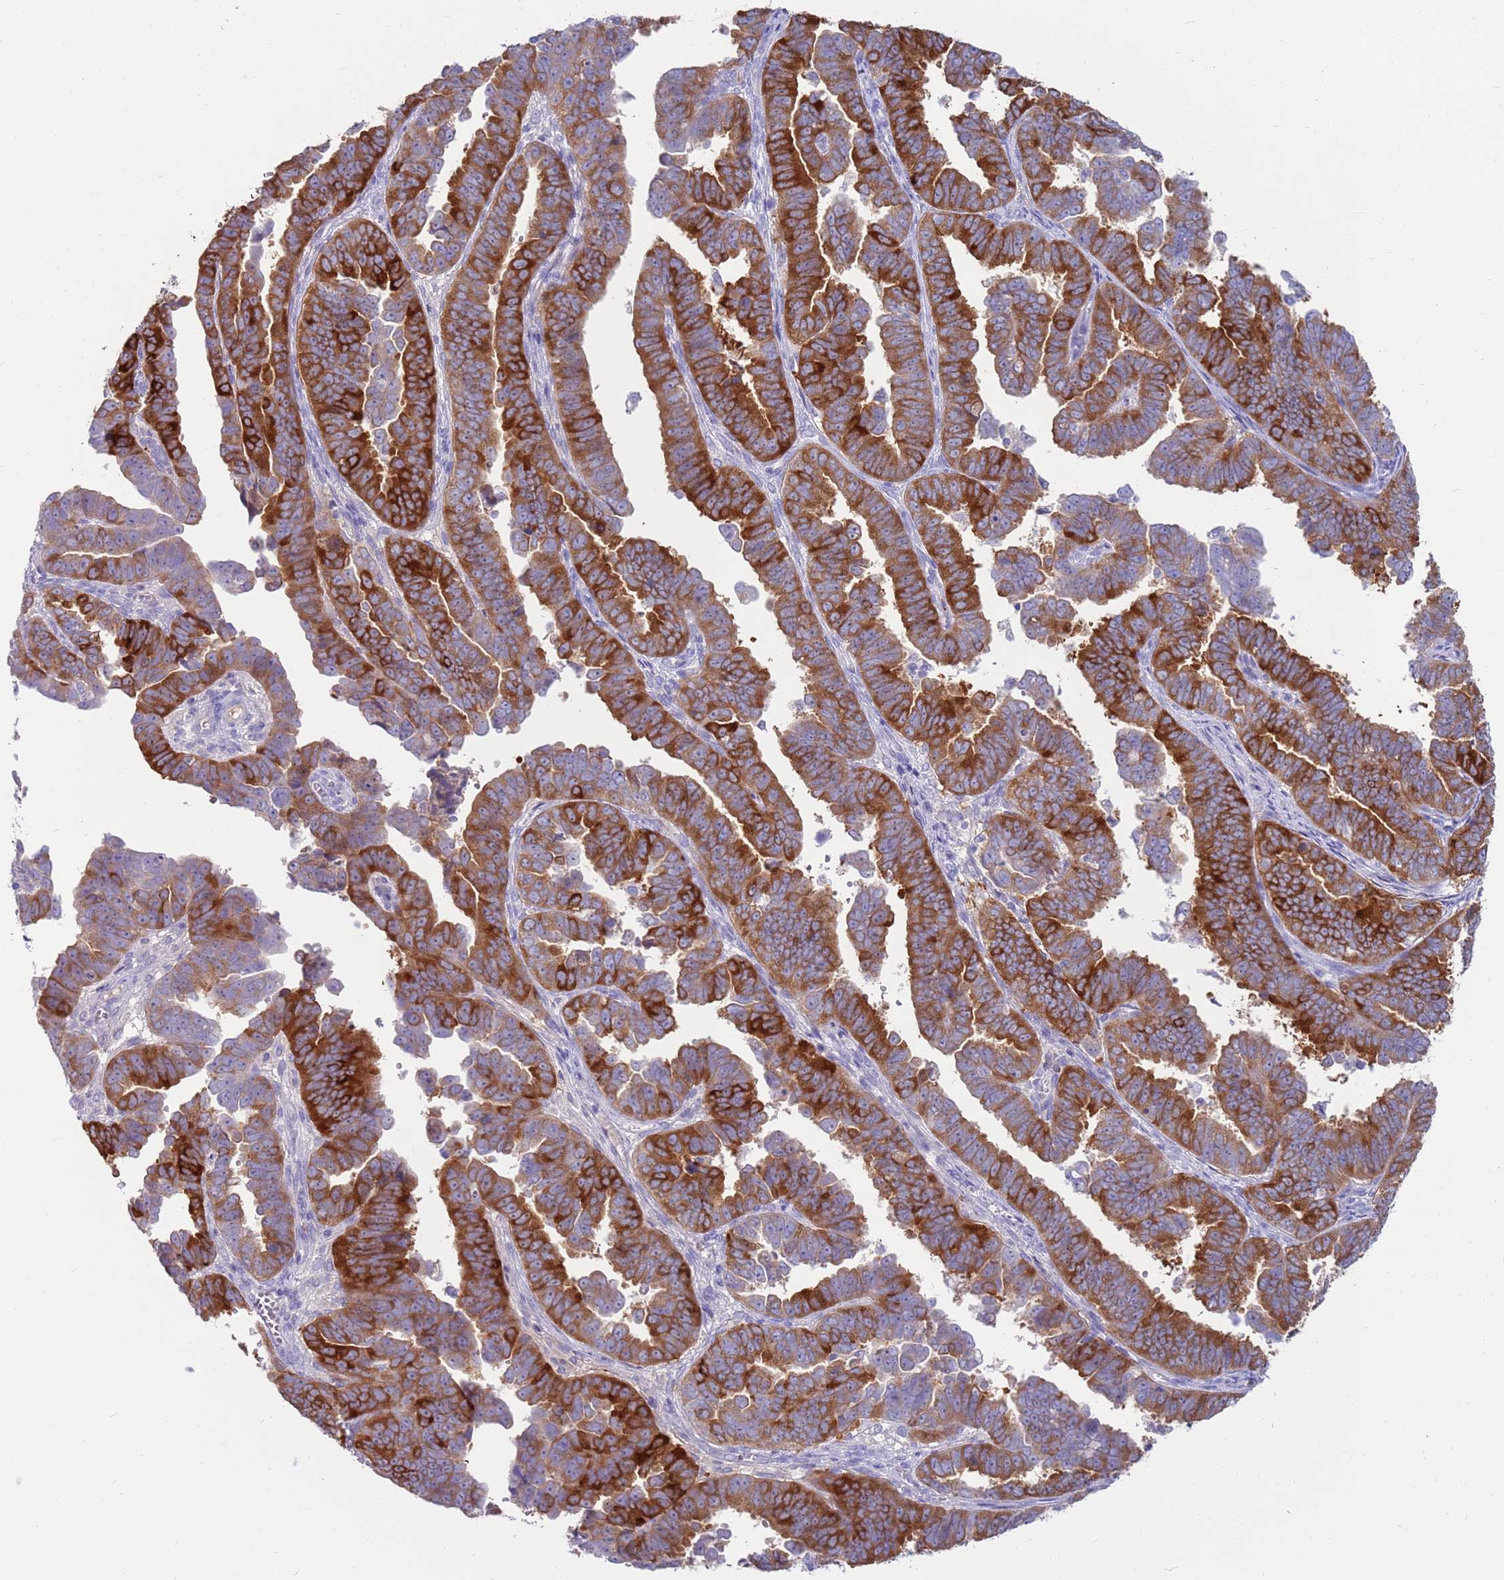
{"staining": {"intensity": "strong", "quantity": ">75%", "location": "cytoplasmic/membranous"}, "tissue": "endometrial cancer", "cell_type": "Tumor cells", "image_type": "cancer", "snomed": [{"axis": "morphology", "description": "Adenocarcinoma, NOS"}, {"axis": "topography", "description": "Endometrium"}], "caption": "Strong cytoplasmic/membranous protein staining is identified in approximately >75% of tumor cells in endometrial adenocarcinoma.", "gene": "EVPLL", "patient": {"sex": "female", "age": 75}}